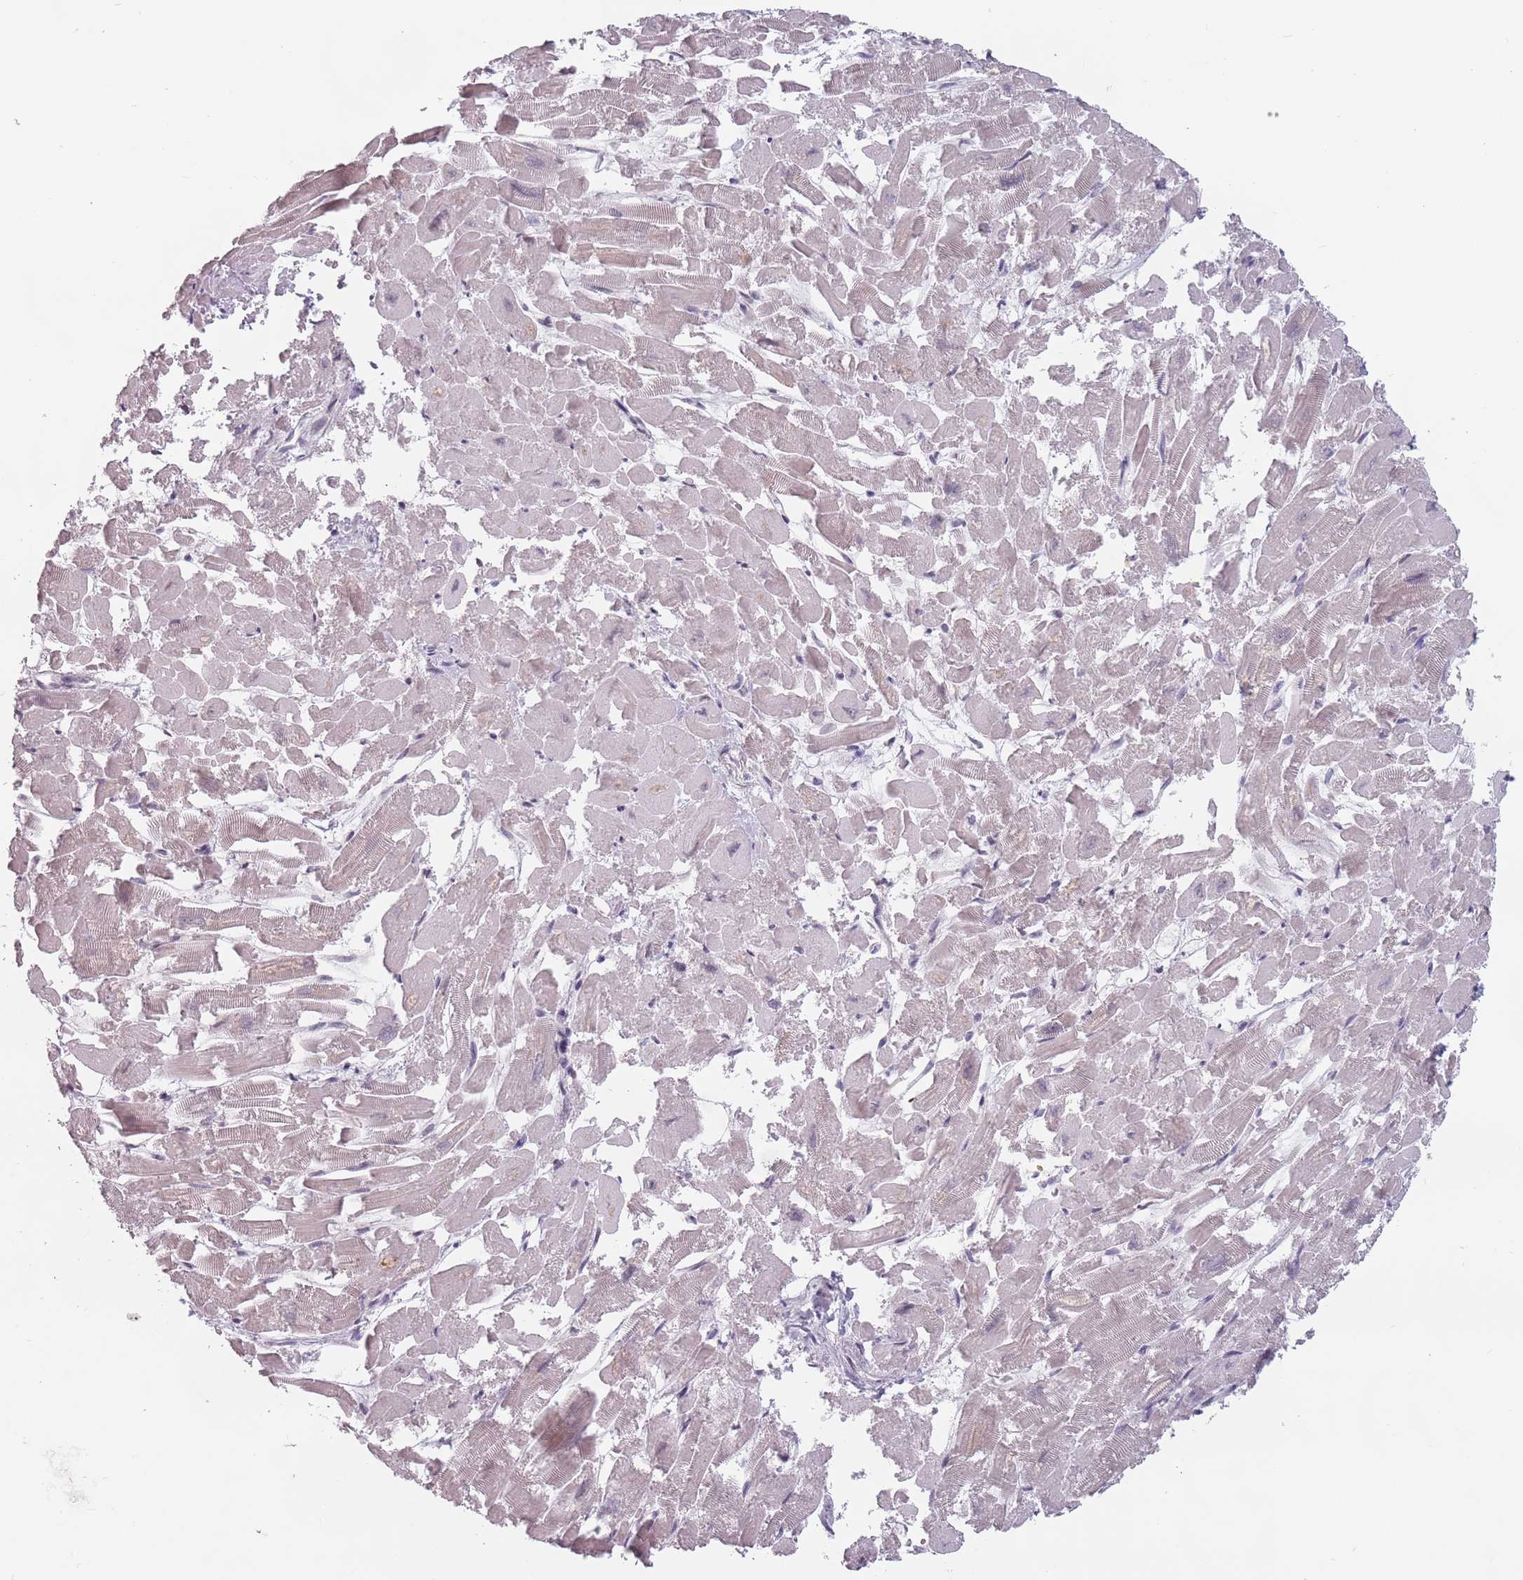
{"staining": {"intensity": "negative", "quantity": "none", "location": "none"}, "tissue": "heart muscle", "cell_type": "Cardiomyocytes", "image_type": "normal", "snomed": [{"axis": "morphology", "description": "Normal tissue, NOS"}, {"axis": "topography", "description": "Heart"}], "caption": "Protein analysis of unremarkable heart muscle shows no significant positivity in cardiomyocytes. (DAB IHC with hematoxylin counter stain).", "gene": "PTCHD1", "patient": {"sex": "male", "age": 54}}